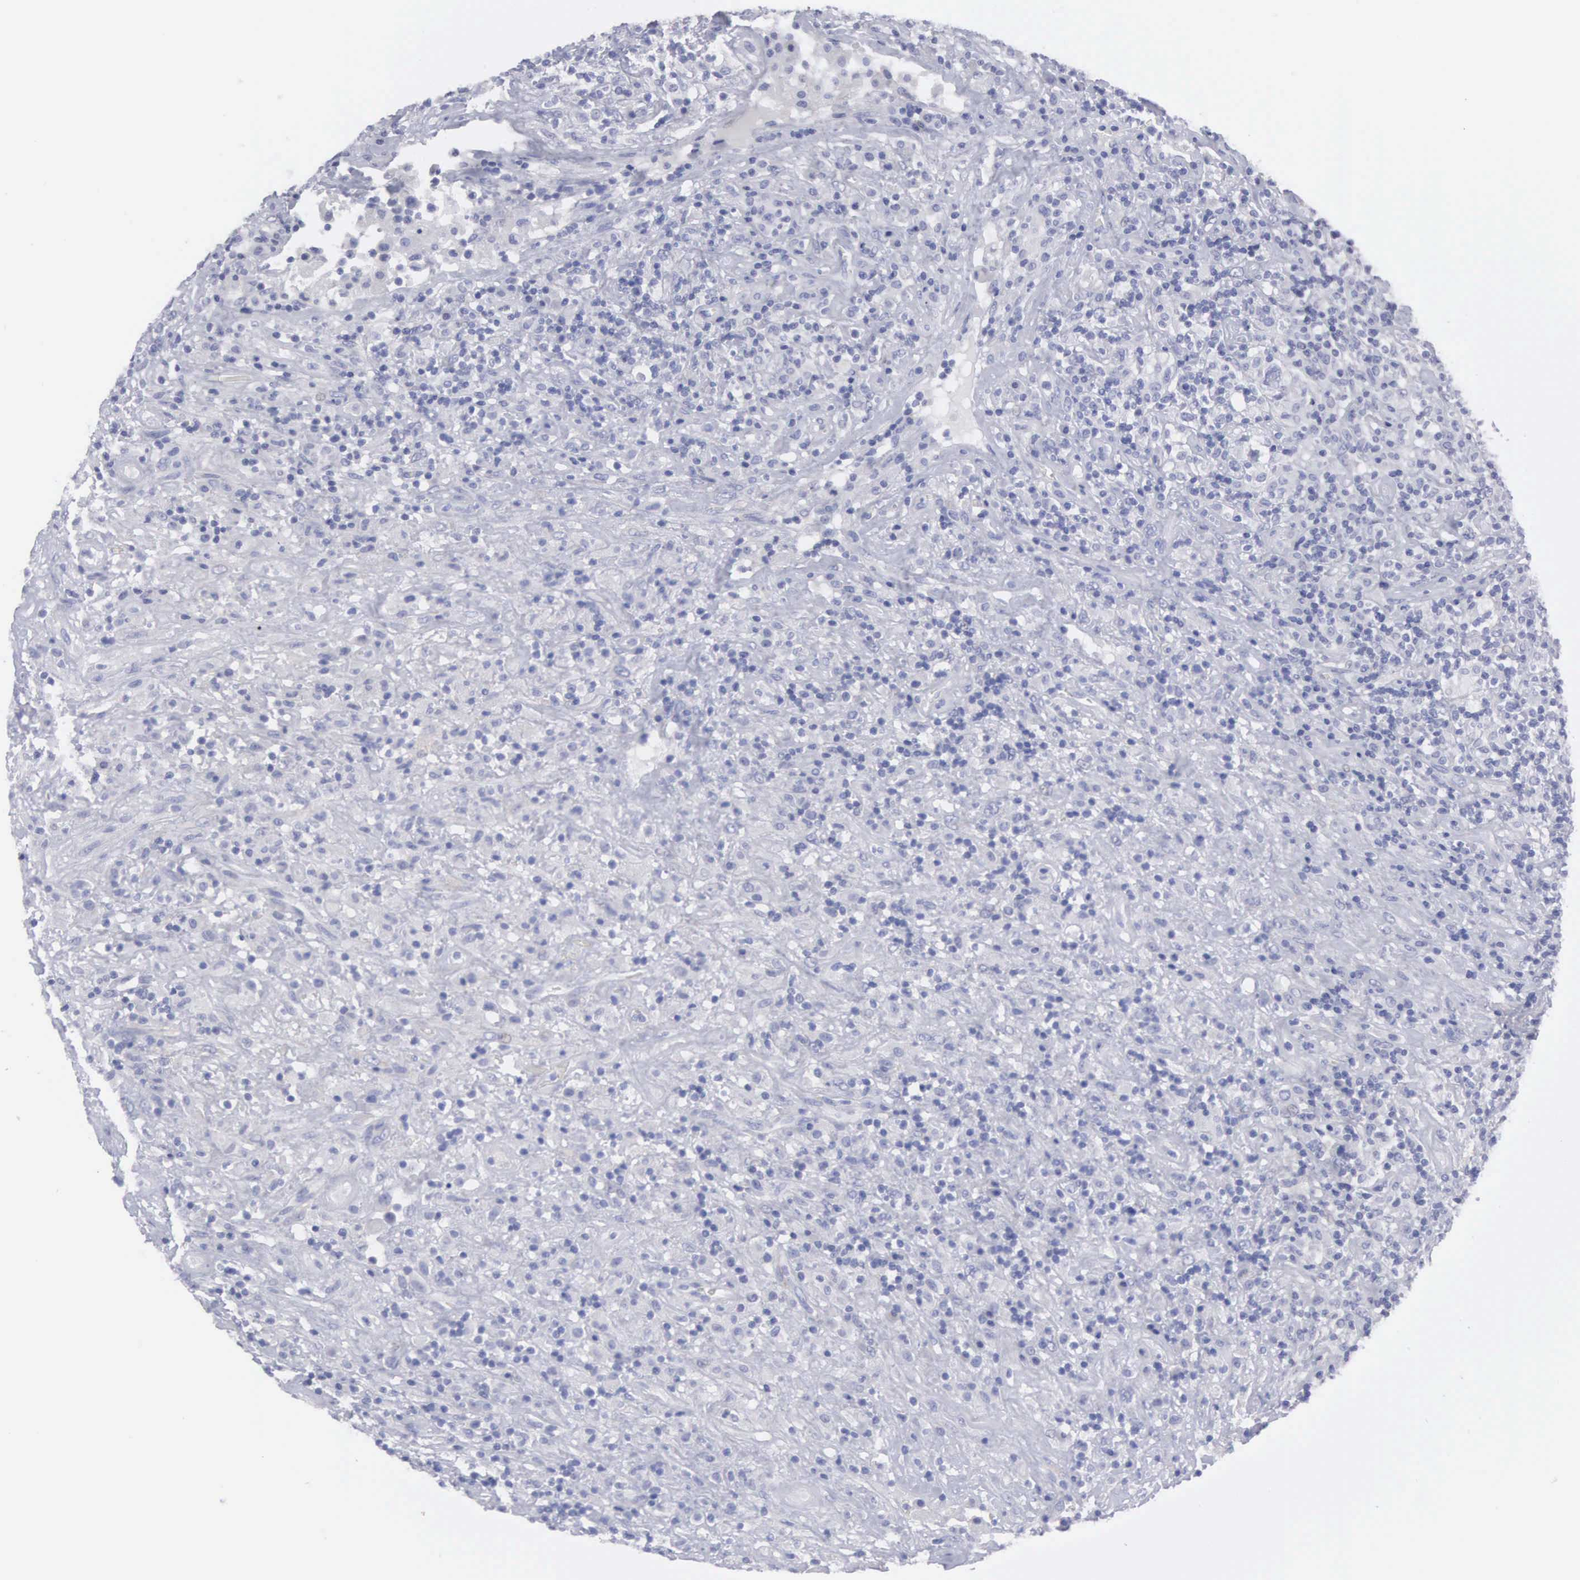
{"staining": {"intensity": "negative", "quantity": "none", "location": "none"}, "tissue": "lymphoma", "cell_type": "Tumor cells", "image_type": "cancer", "snomed": [{"axis": "morphology", "description": "Hodgkin's disease, NOS"}, {"axis": "topography", "description": "Lymph node"}], "caption": "Immunohistochemistry image of human Hodgkin's disease stained for a protein (brown), which displays no positivity in tumor cells.", "gene": "CEP170B", "patient": {"sex": "male", "age": 46}}